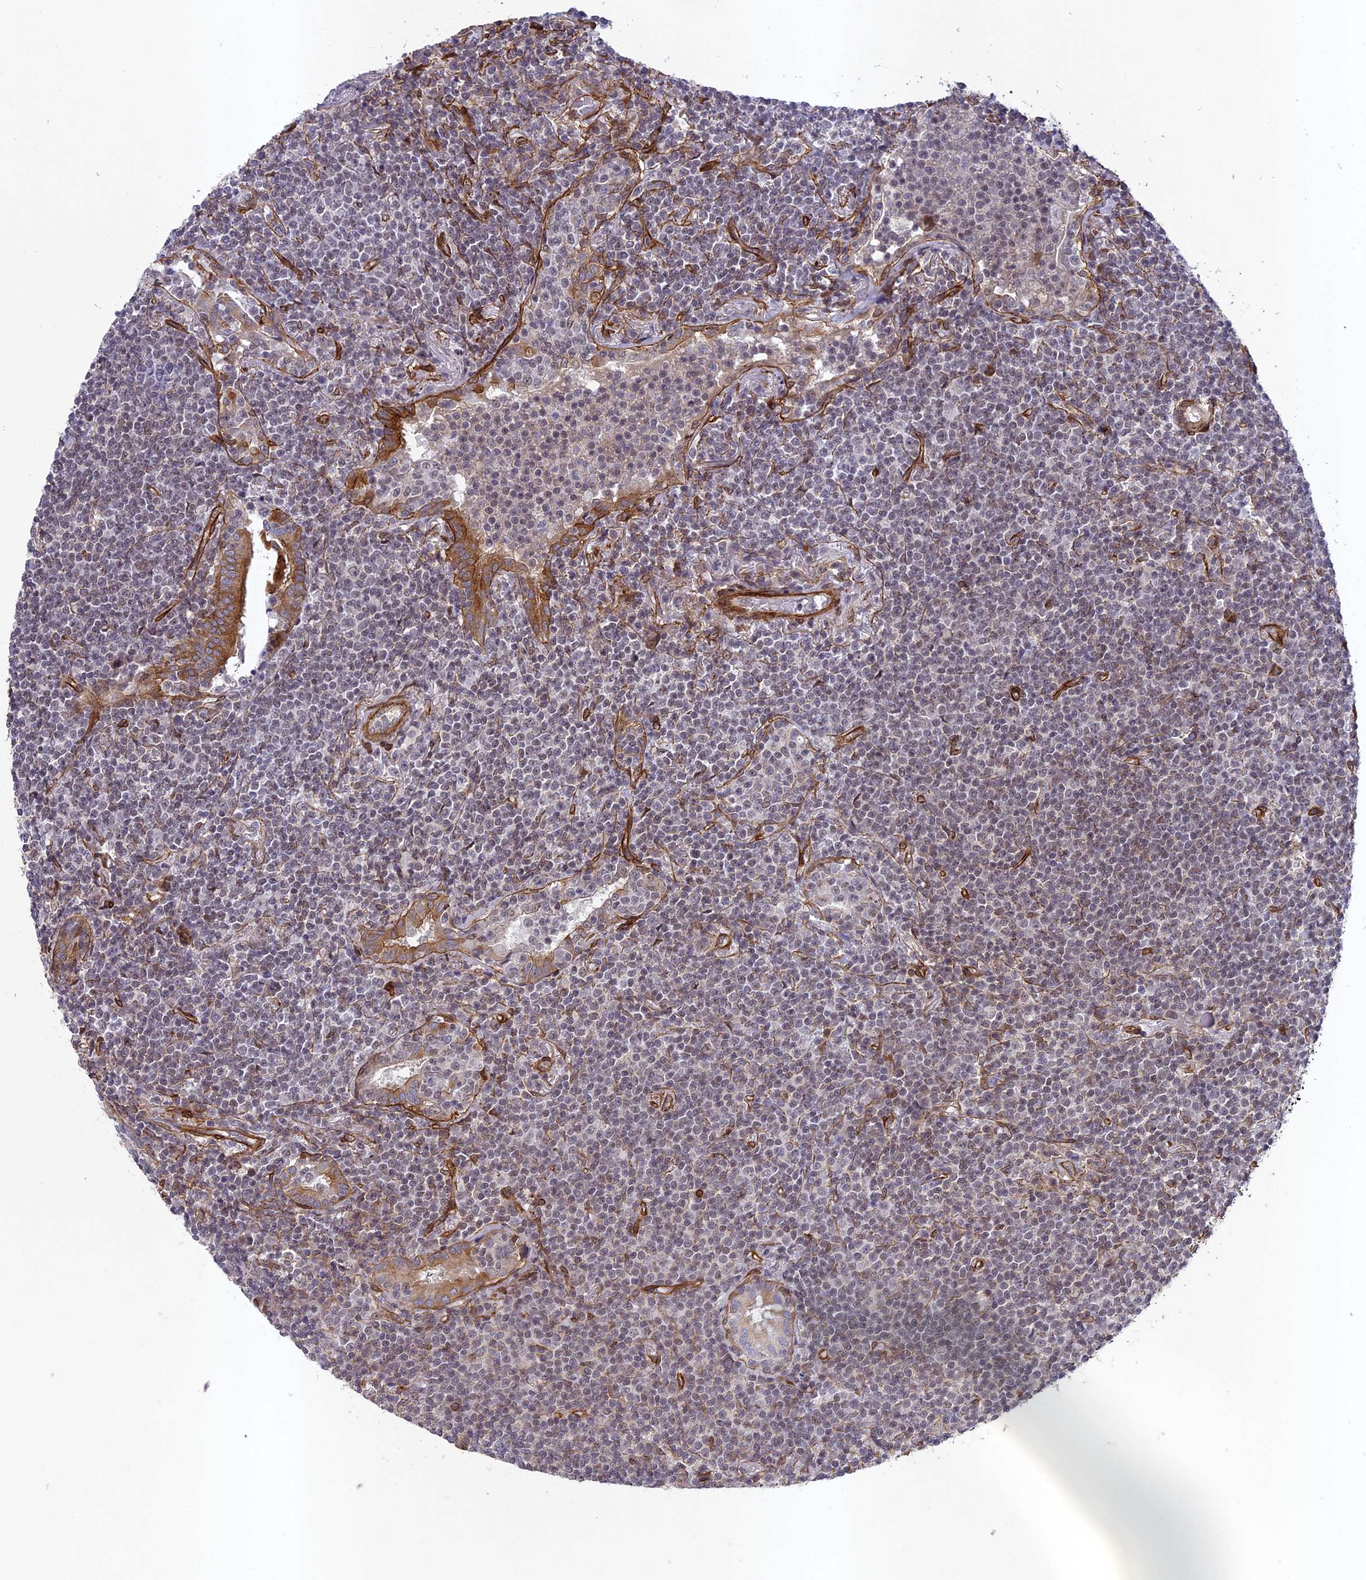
{"staining": {"intensity": "negative", "quantity": "none", "location": "none"}, "tissue": "lymphoma", "cell_type": "Tumor cells", "image_type": "cancer", "snomed": [{"axis": "morphology", "description": "Malignant lymphoma, non-Hodgkin's type, Low grade"}, {"axis": "topography", "description": "Lung"}], "caption": "Tumor cells are negative for protein expression in human lymphoma.", "gene": "TNS1", "patient": {"sex": "female", "age": 71}}